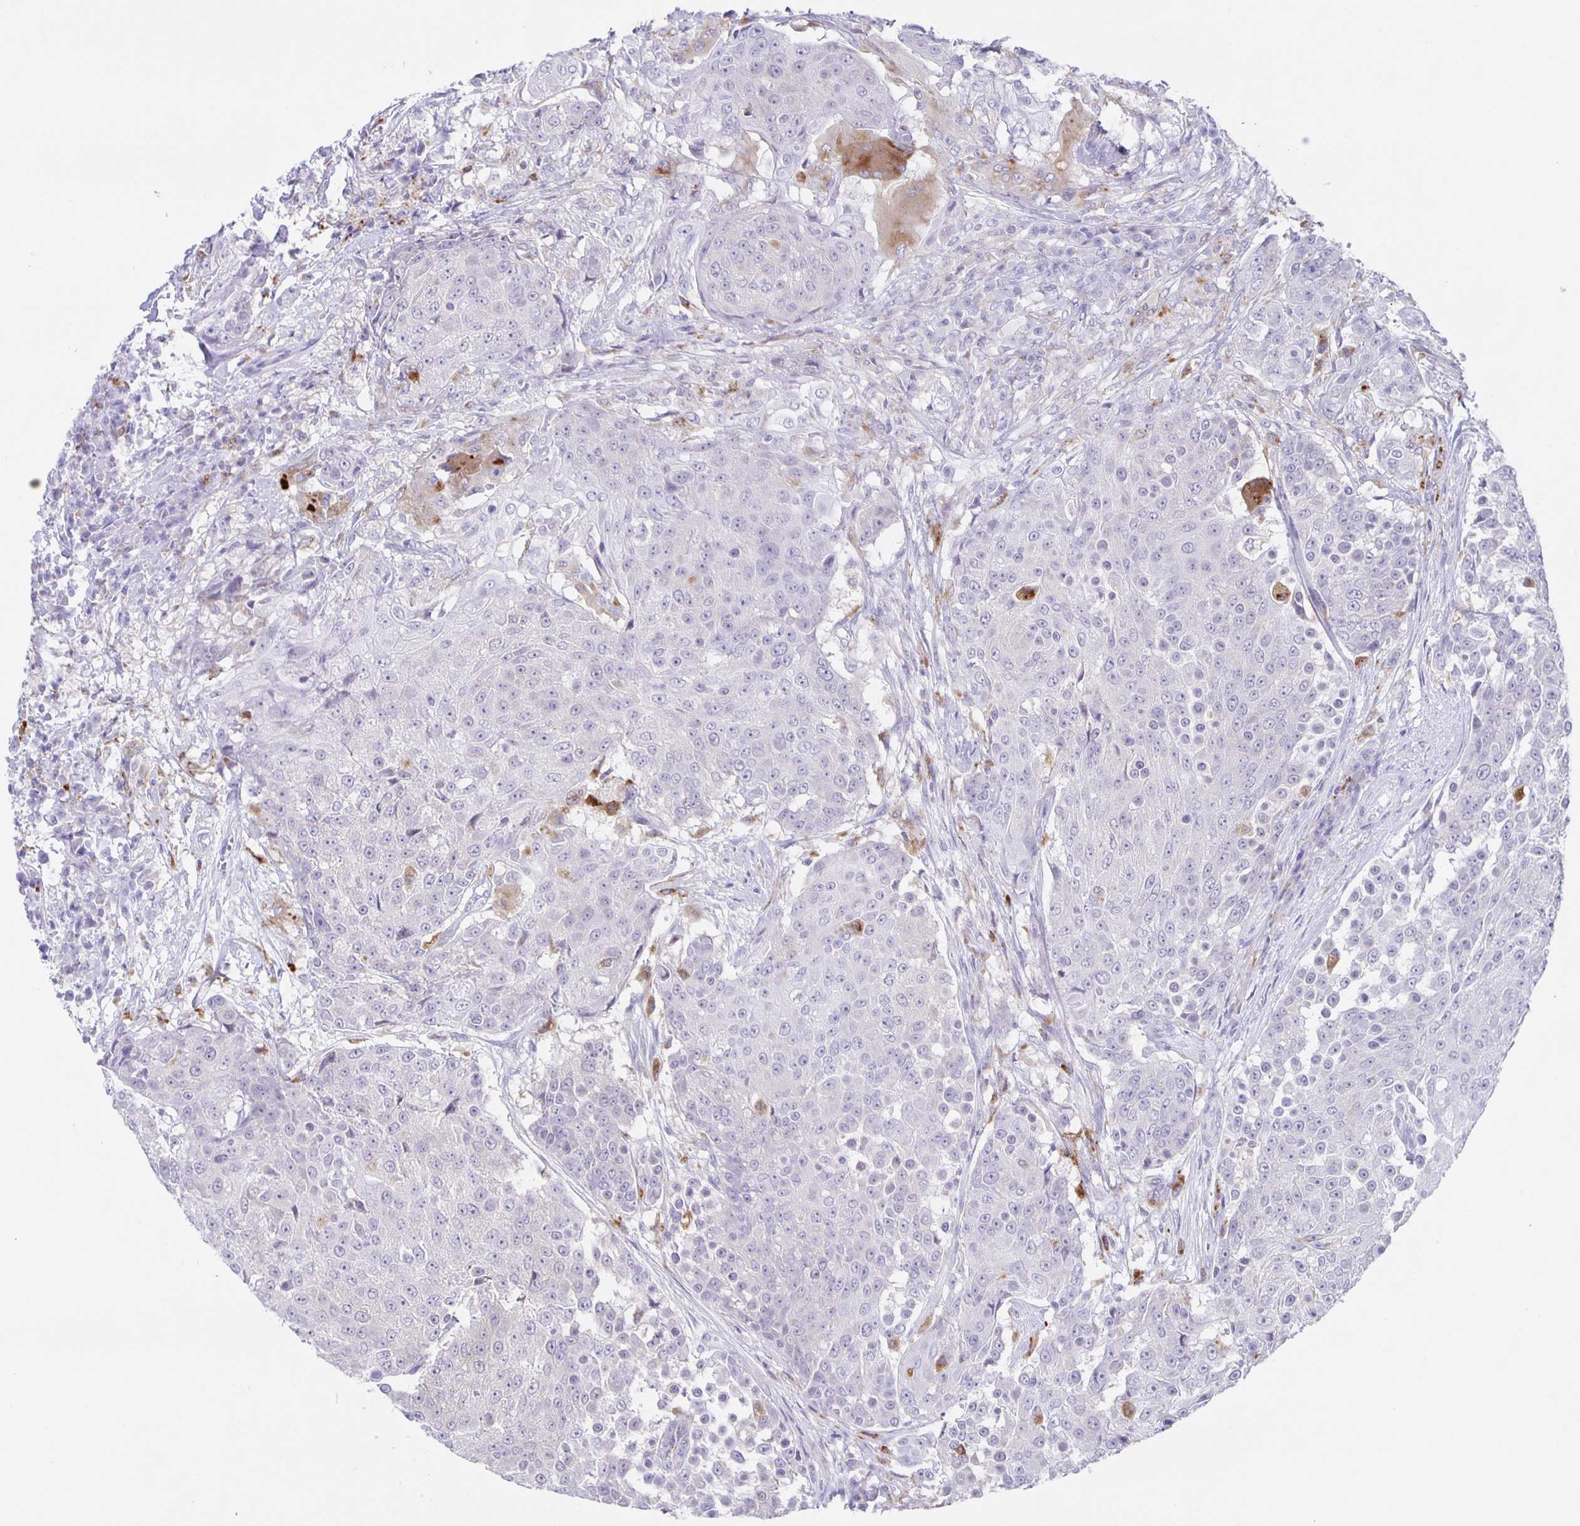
{"staining": {"intensity": "weak", "quantity": "<25%", "location": "cytoplasmic/membranous"}, "tissue": "urothelial cancer", "cell_type": "Tumor cells", "image_type": "cancer", "snomed": [{"axis": "morphology", "description": "Urothelial carcinoma, High grade"}, {"axis": "topography", "description": "Urinary bladder"}], "caption": "Protein analysis of urothelial cancer demonstrates no significant positivity in tumor cells.", "gene": "LIPA", "patient": {"sex": "female", "age": 63}}